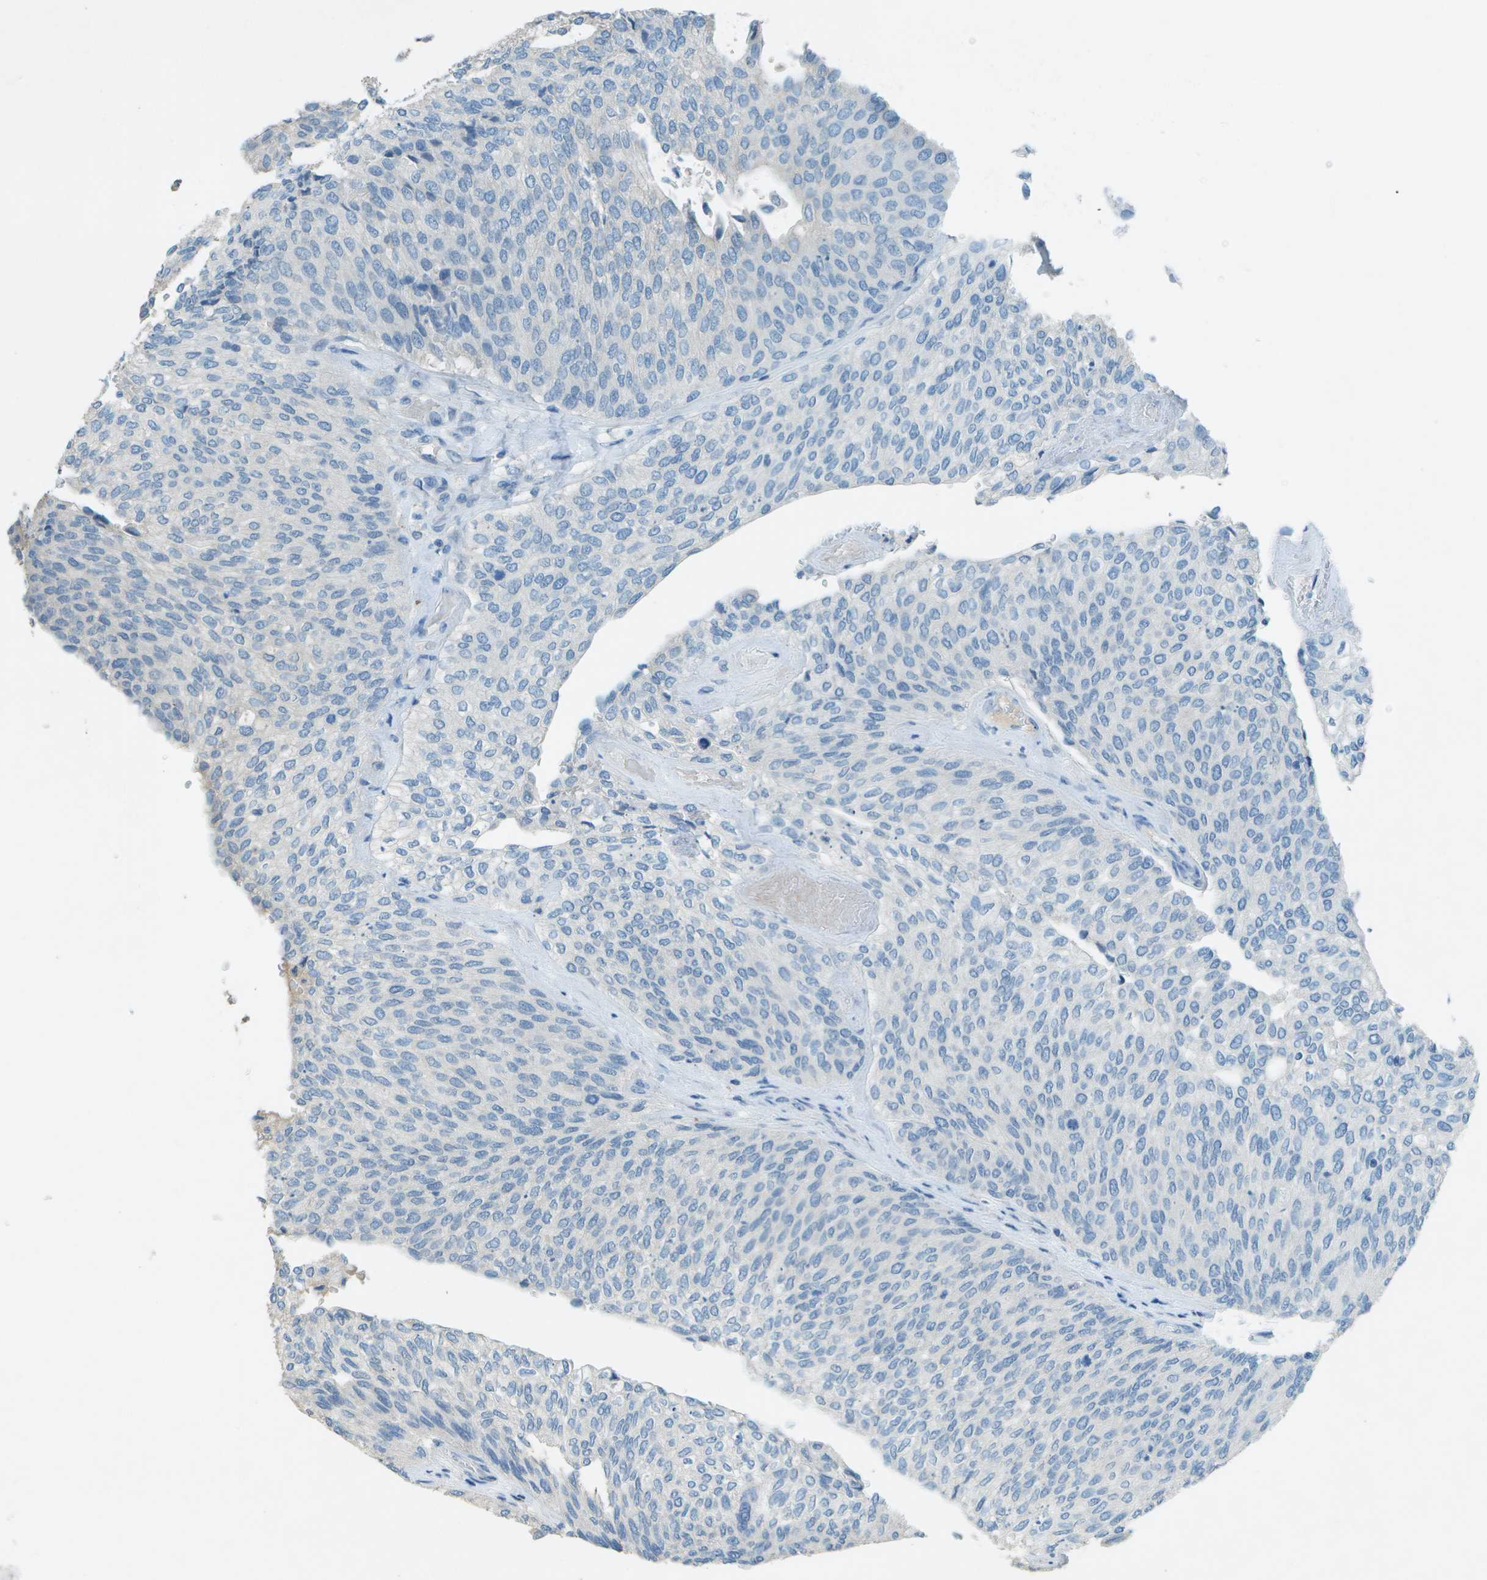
{"staining": {"intensity": "negative", "quantity": "none", "location": "none"}, "tissue": "urothelial cancer", "cell_type": "Tumor cells", "image_type": "cancer", "snomed": [{"axis": "morphology", "description": "Urothelial carcinoma, Low grade"}, {"axis": "topography", "description": "Urinary bladder"}], "caption": "The histopathology image demonstrates no significant staining in tumor cells of urothelial carcinoma (low-grade).", "gene": "LGI2", "patient": {"sex": "female", "age": 79}}